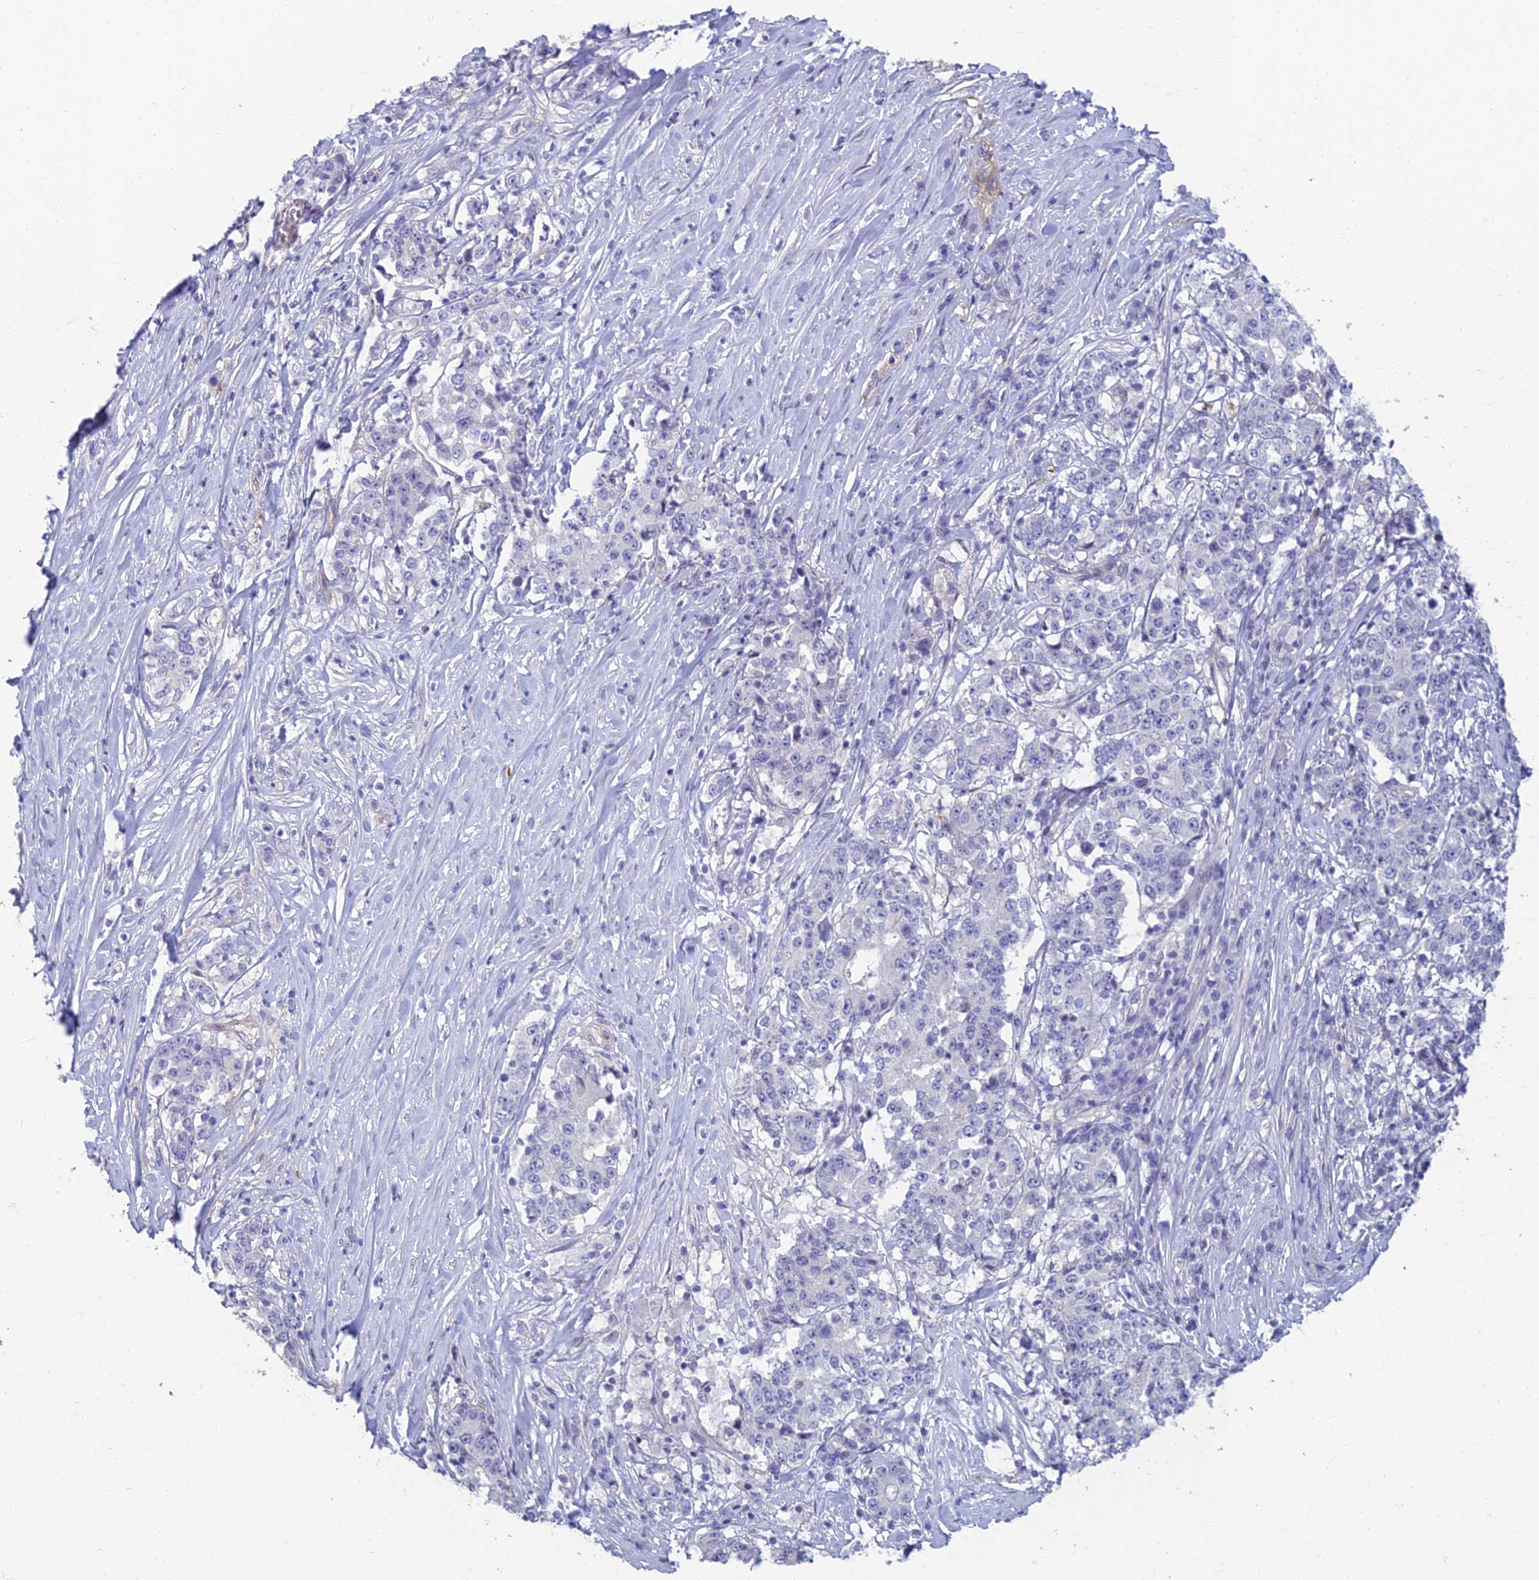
{"staining": {"intensity": "negative", "quantity": "none", "location": "none"}, "tissue": "stomach cancer", "cell_type": "Tumor cells", "image_type": "cancer", "snomed": [{"axis": "morphology", "description": "Adenocarcinoma, NOS"}, {"axis": "topography", "description": "Stomach"}], "caption": "A high-resolution histopathology image shows immunohistochemistry staining of stomach adenocarcinoma, which shows no significant staining in tumor cells.", "gene": "NEURL1", "patient": {"sex": "male", "age": 59}}